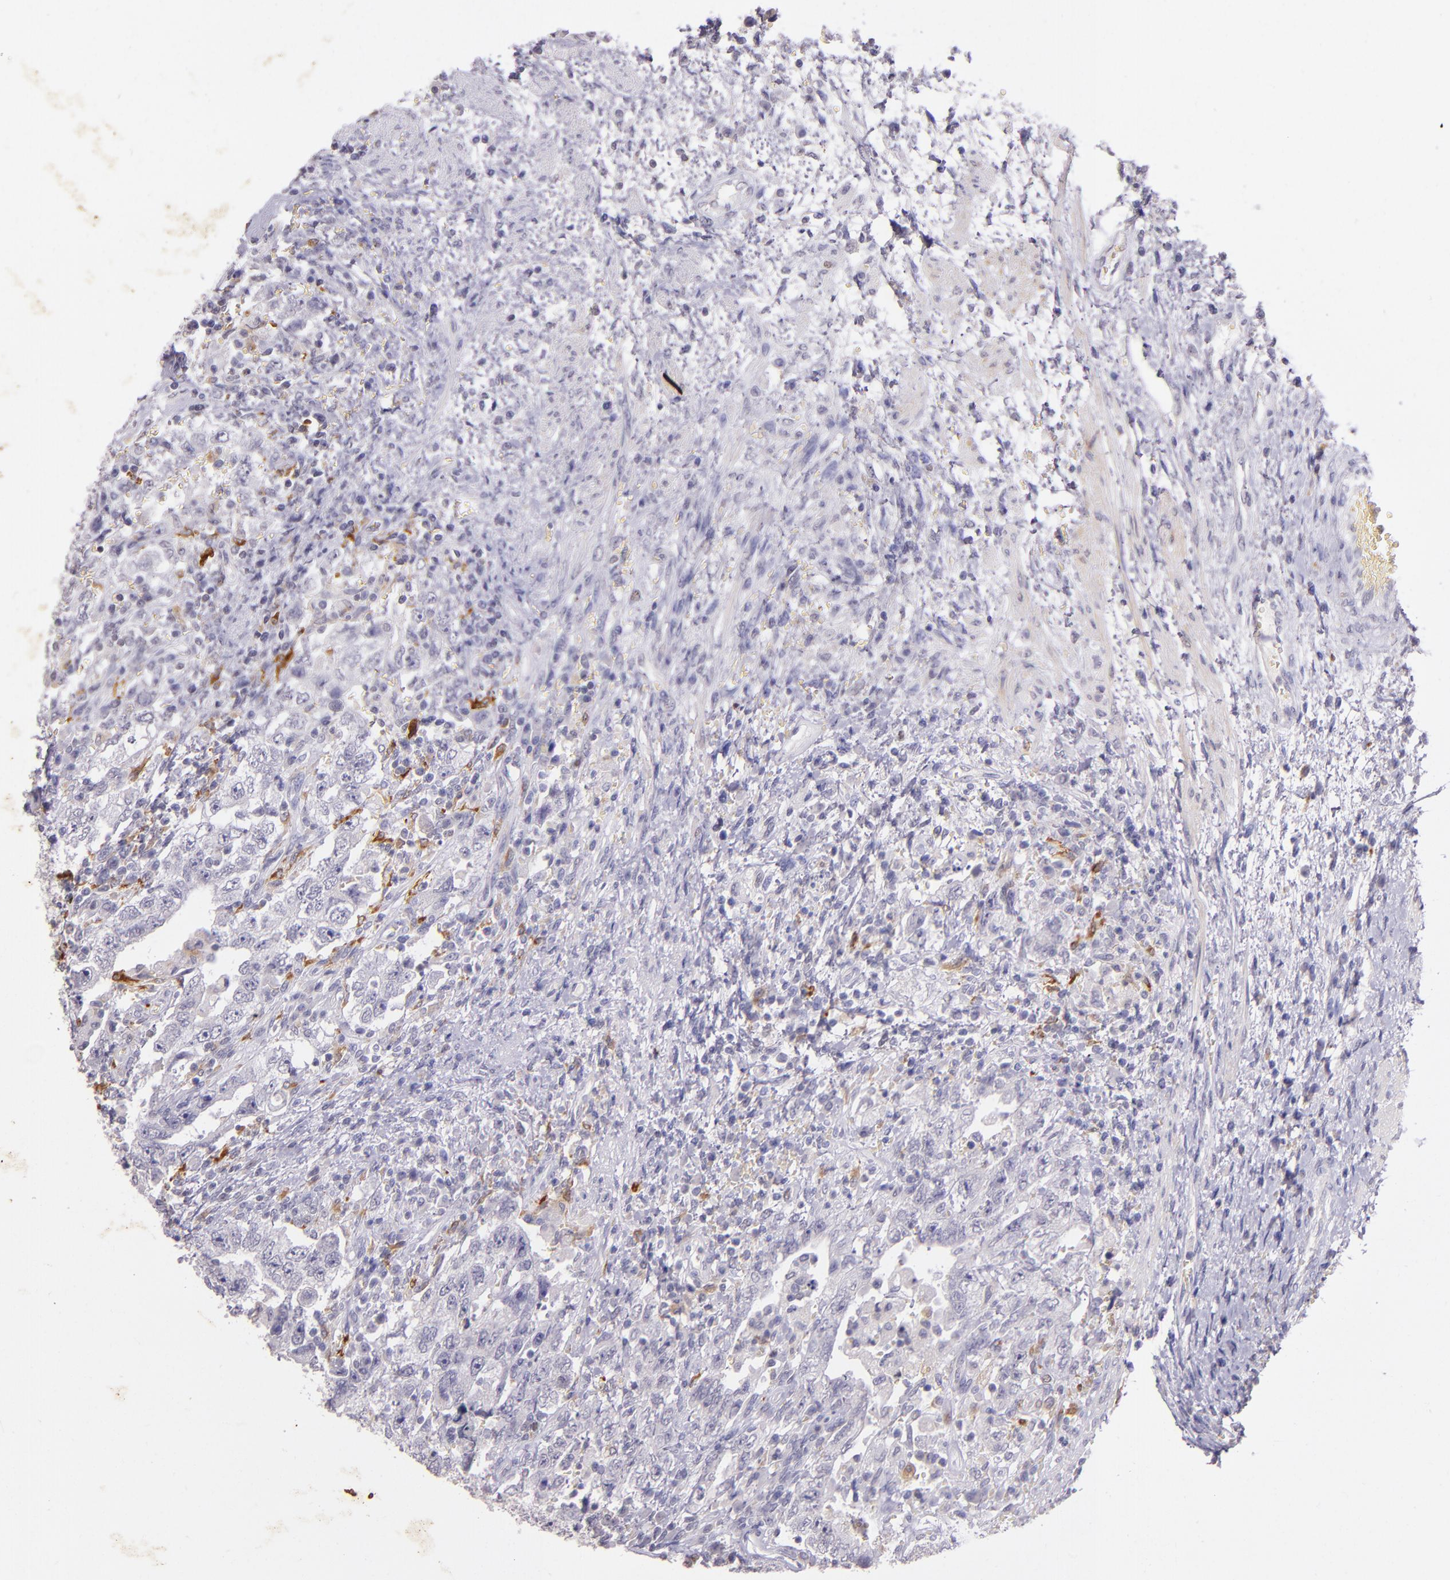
{"staining": {"intensity": "strong", "quantity": "<25%", "location": "cytoplasmic/membranous"}, "tissue": "testis cancer", "cell_type": "Tumor cells", "image_type": "cancer", "snomed": [{"axis": "morphology", "description": "Carcinoma, Embryonal, NOS"}, {"axis": "topography", "description": "Testis"}], "caption": "Immunohistochemical staining of testis cancer displays medium levels of strong cytoplasmic/membranous expression in approximately <25% of tumor cells.", "gene": "RTN1", "patient": {"sex": "male", "age": 26}}